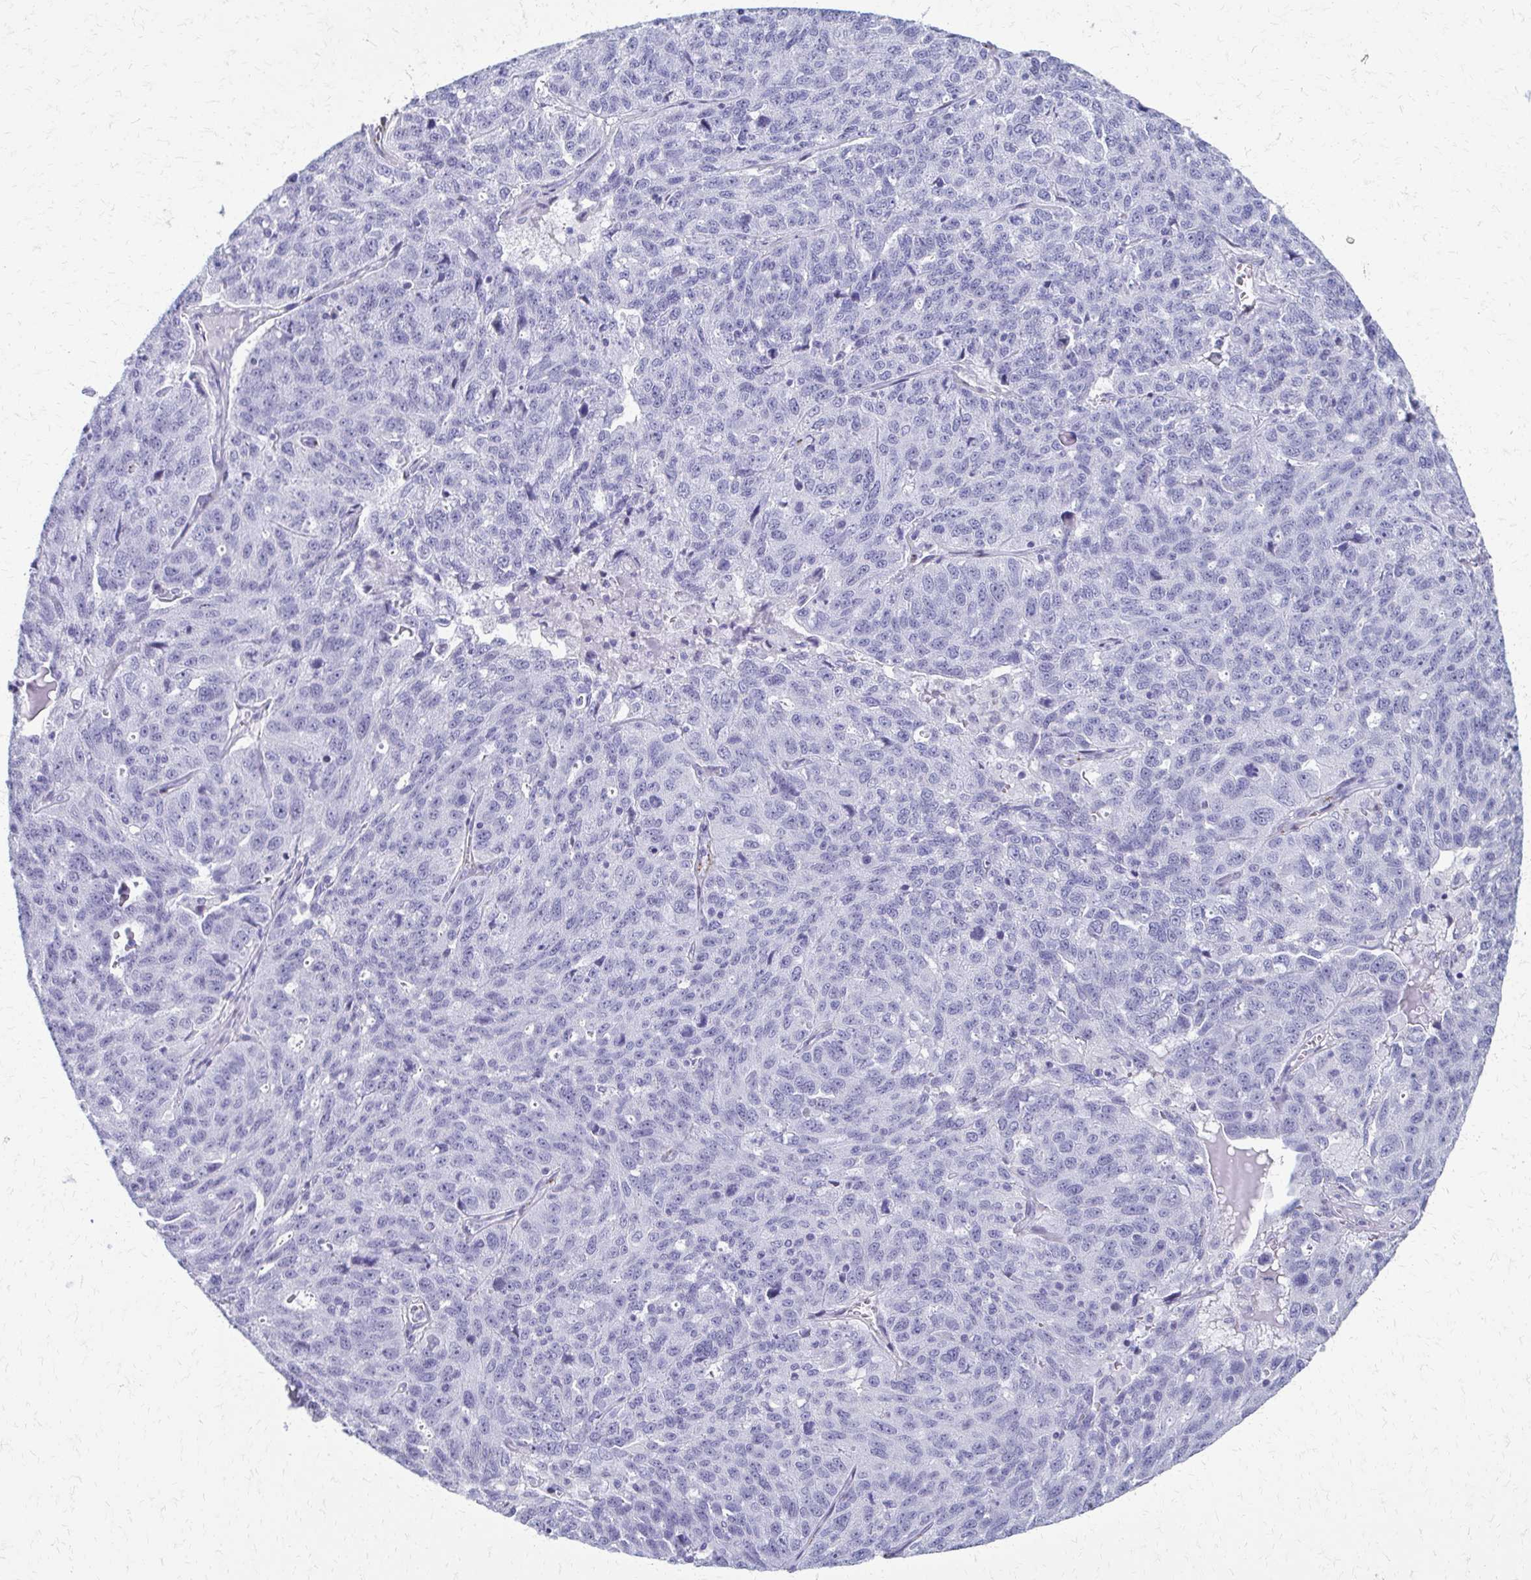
{"staining": {"intensity": "negative", "quantity": "none", "location": "none"}, "tissue": "ovarian cancer", "cell_type": "Tumor cells", "image_type": "cancer", "snomed": [{"axis": "morphology", "description": "Cystadenocarcinoma, serous, NOS"}, {"axis": "topography", "description": "Ovary"}], "caption": "The immunohistochemistry image has no significant staining in tumor cells of serous cystadenocarcinoma (ovarian) tissue. Brightfield microscopy of immunohistochemistry stained with DAB (3,3'-diaminobenzidine) (brown) and hematoxylin (blue), captured at high magnification.", "gene": "FAM162B", "patient": {"sex": "female", "age": 71}}